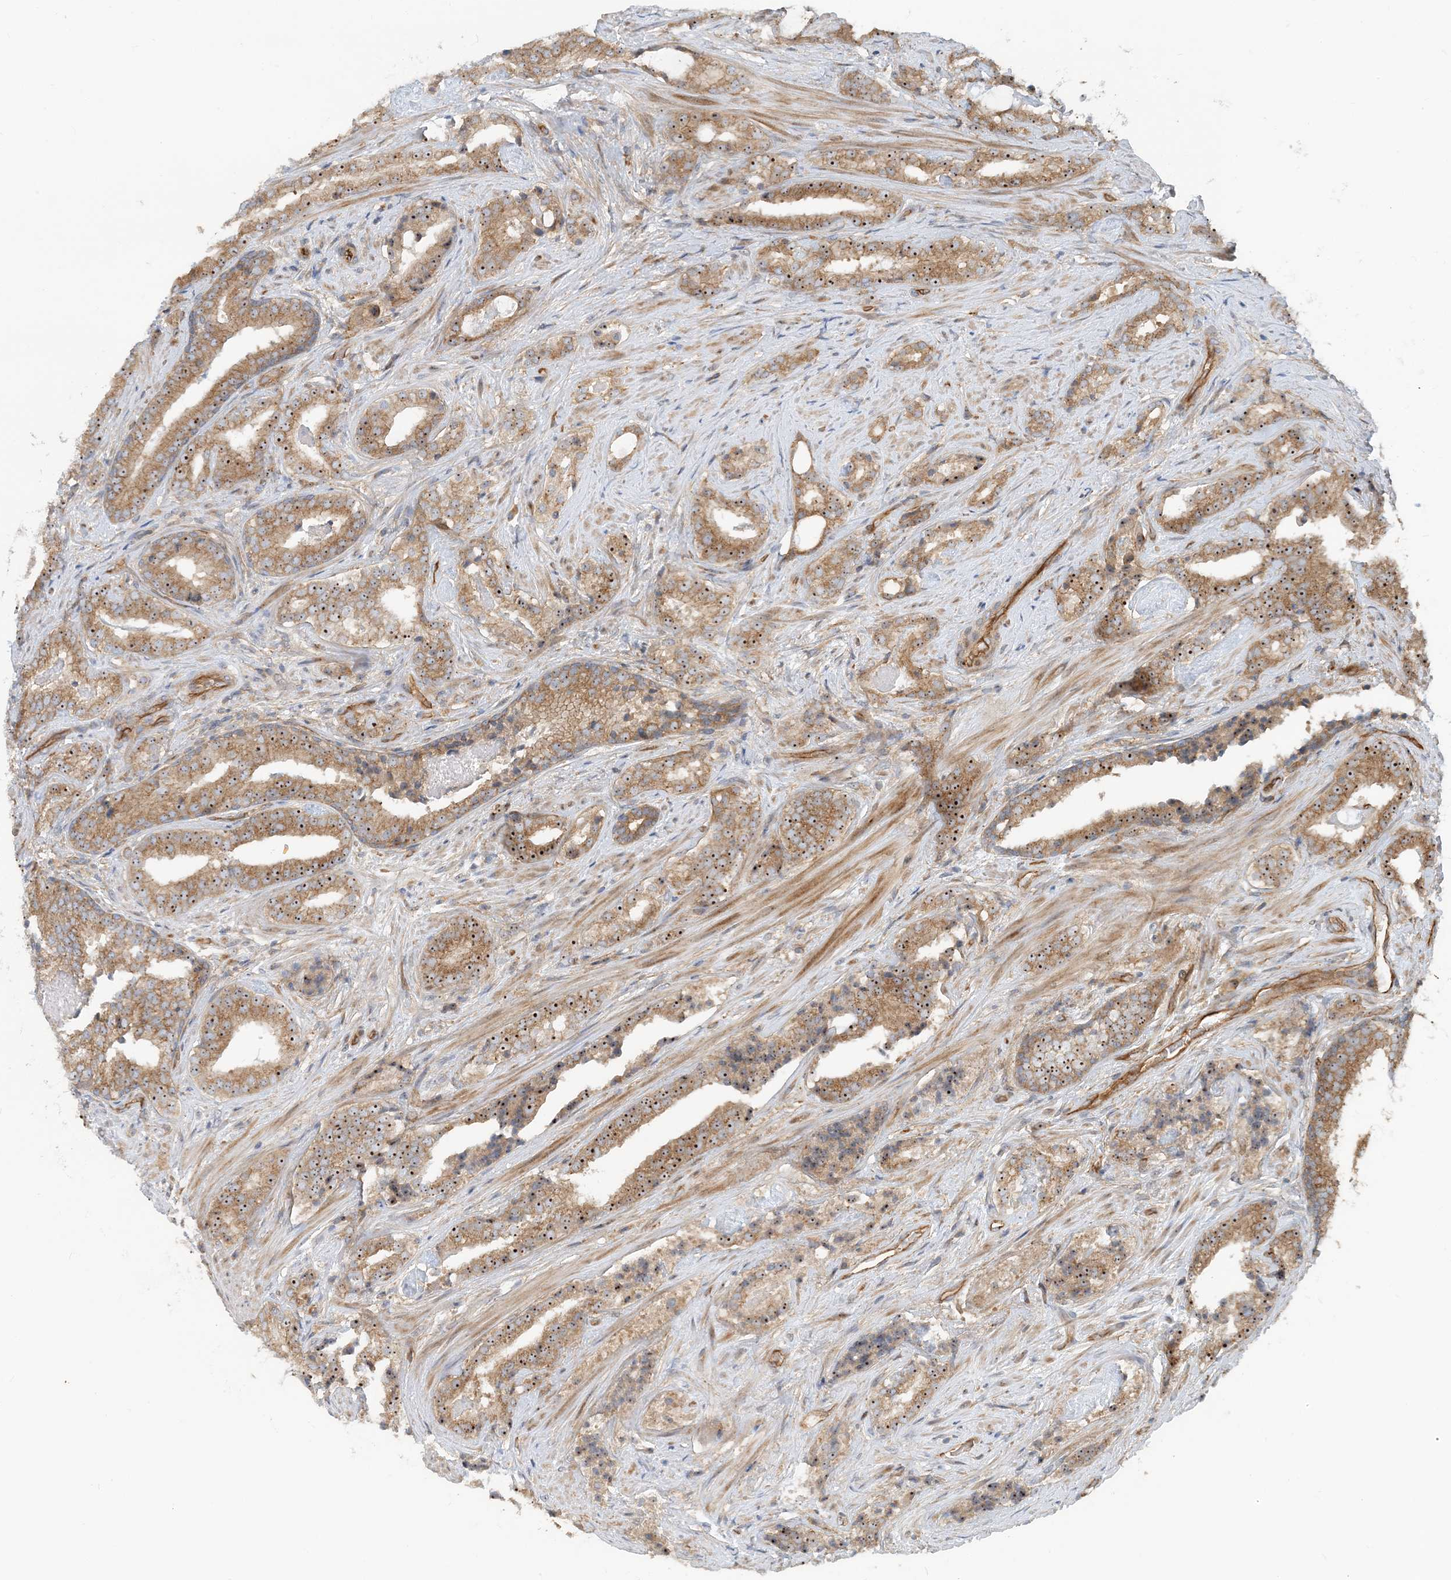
{"staining": {"intensity": "moderate", "quantity": ">75%", "location": "cytoplasmic/membranous,nuclear"}, "tissue": "prostate cancer", "cell_type": "Tumor cells", "image_type": "cancer", "snomed": [{"axis": "morphology", "description": "Adenocarcinoma, Low grade"}, {"axis": "topography", "description": "Prostate"}], "caption": "Prostate low-grade adenocarcinoma stained for a protein displays moderate cytoplasmic/membranous and nuclear positivity in tumor cells.", "gene": "MYL5", "patient": {"sex": "male", "age": 67}}